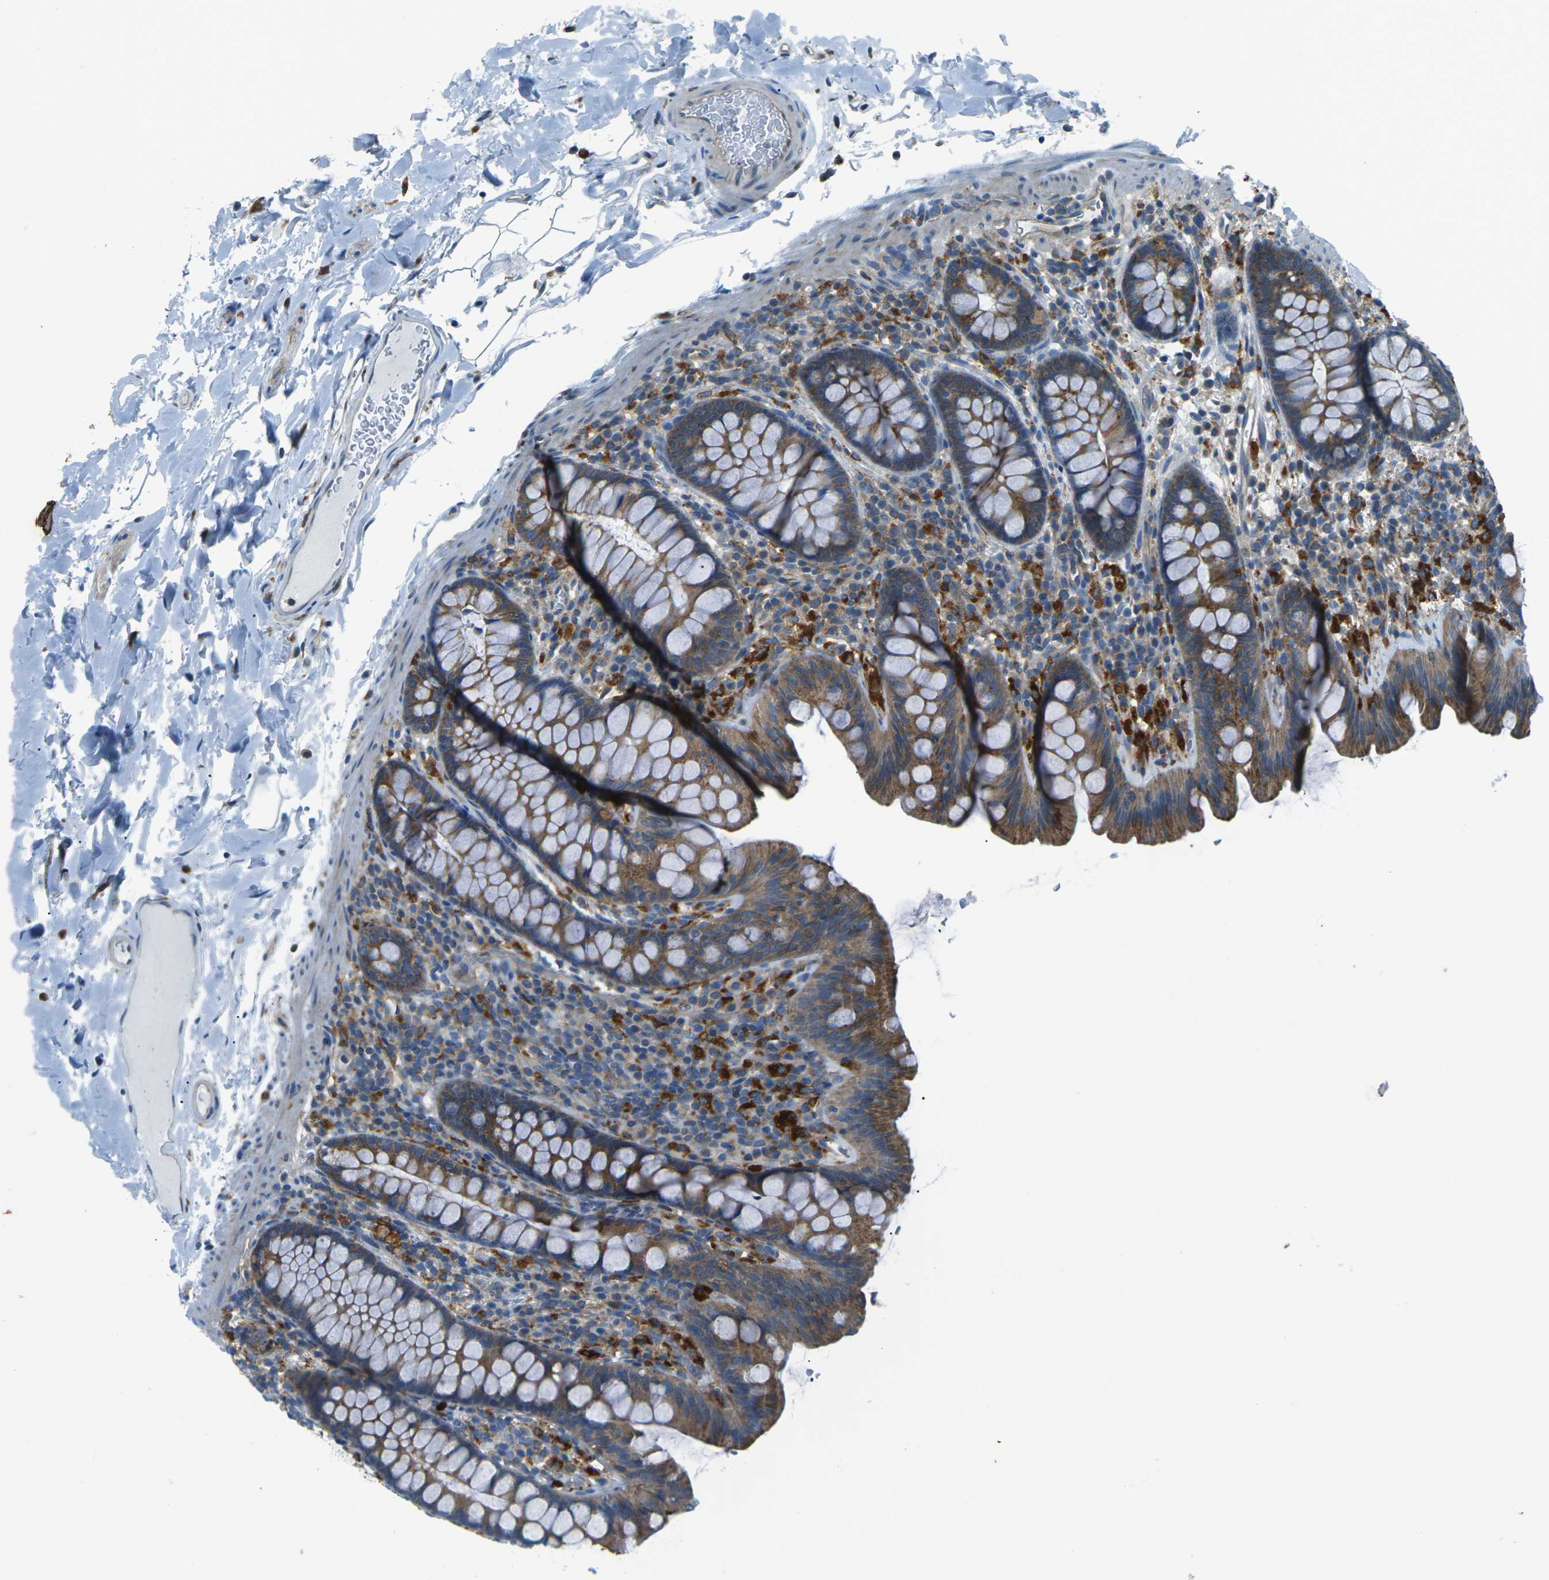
{"staining": {"intensity": "weak", "quantity": ">75%", "location": "cytoplasmic/membranous"}, "tissue": "colon", "cell_type": "Endothelial cells", "image_type": "normal", "snomed": [{"axis": "morphology", "description": "Normal tissue, NOS"}, {"axis": "topography", "description": "Colon"}], "caption": "Immunohistochemical staining of unremarkable human colon exhibits >75% levels of weak cytoplasmic/membranous protein staining in approximately >75% of endothelial cells. (DAB (3,3'-diaminobenzidine) IHC with brightfield microscopy, high magnification).", "gene": "CDK17", "patient": {"sex": "female", "age": 80}}